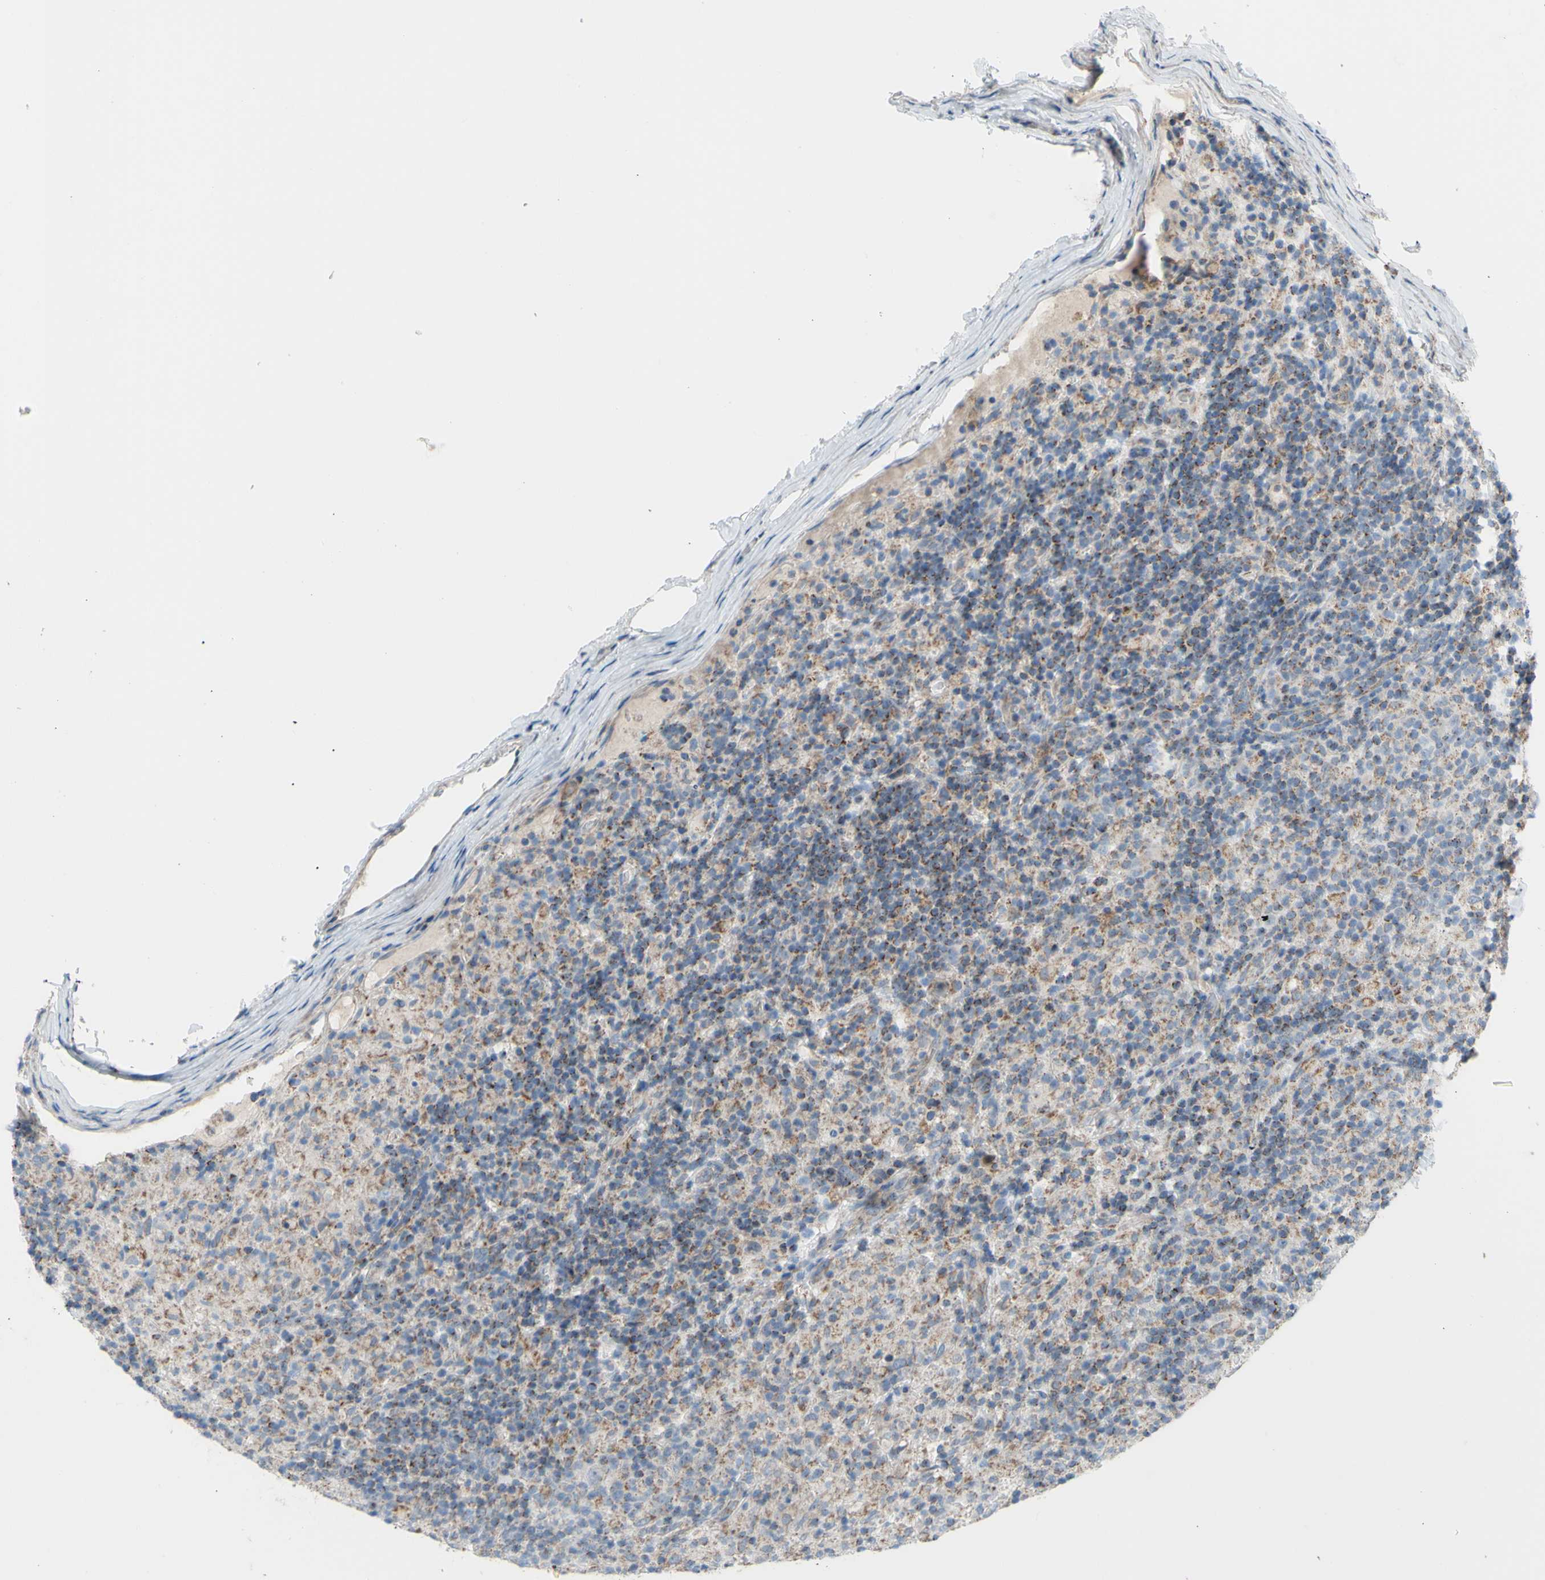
{"staining": {"intensity": "weak", "quantity": "25%-75%", "location": "cytoplasmic/membranous"}, "tissue": "lymphoma", "cell_type": "Tumor cells", "image_type": "cancer", "snomed": [{"axis": "morphology", "description": "Hodgkin's disease, NOS"}, {"axis": "topography", "description": "Lymph node"}], "caption": "The photomicrograph shows immunohistochemical staining of Hodgkin's disease. There is weak cytoplasmic/membranous positivity is seen in about 25%-75% of tumor cells.", "gene": "GLT8D1", "patient": {"sex": "male", "age": 70}}